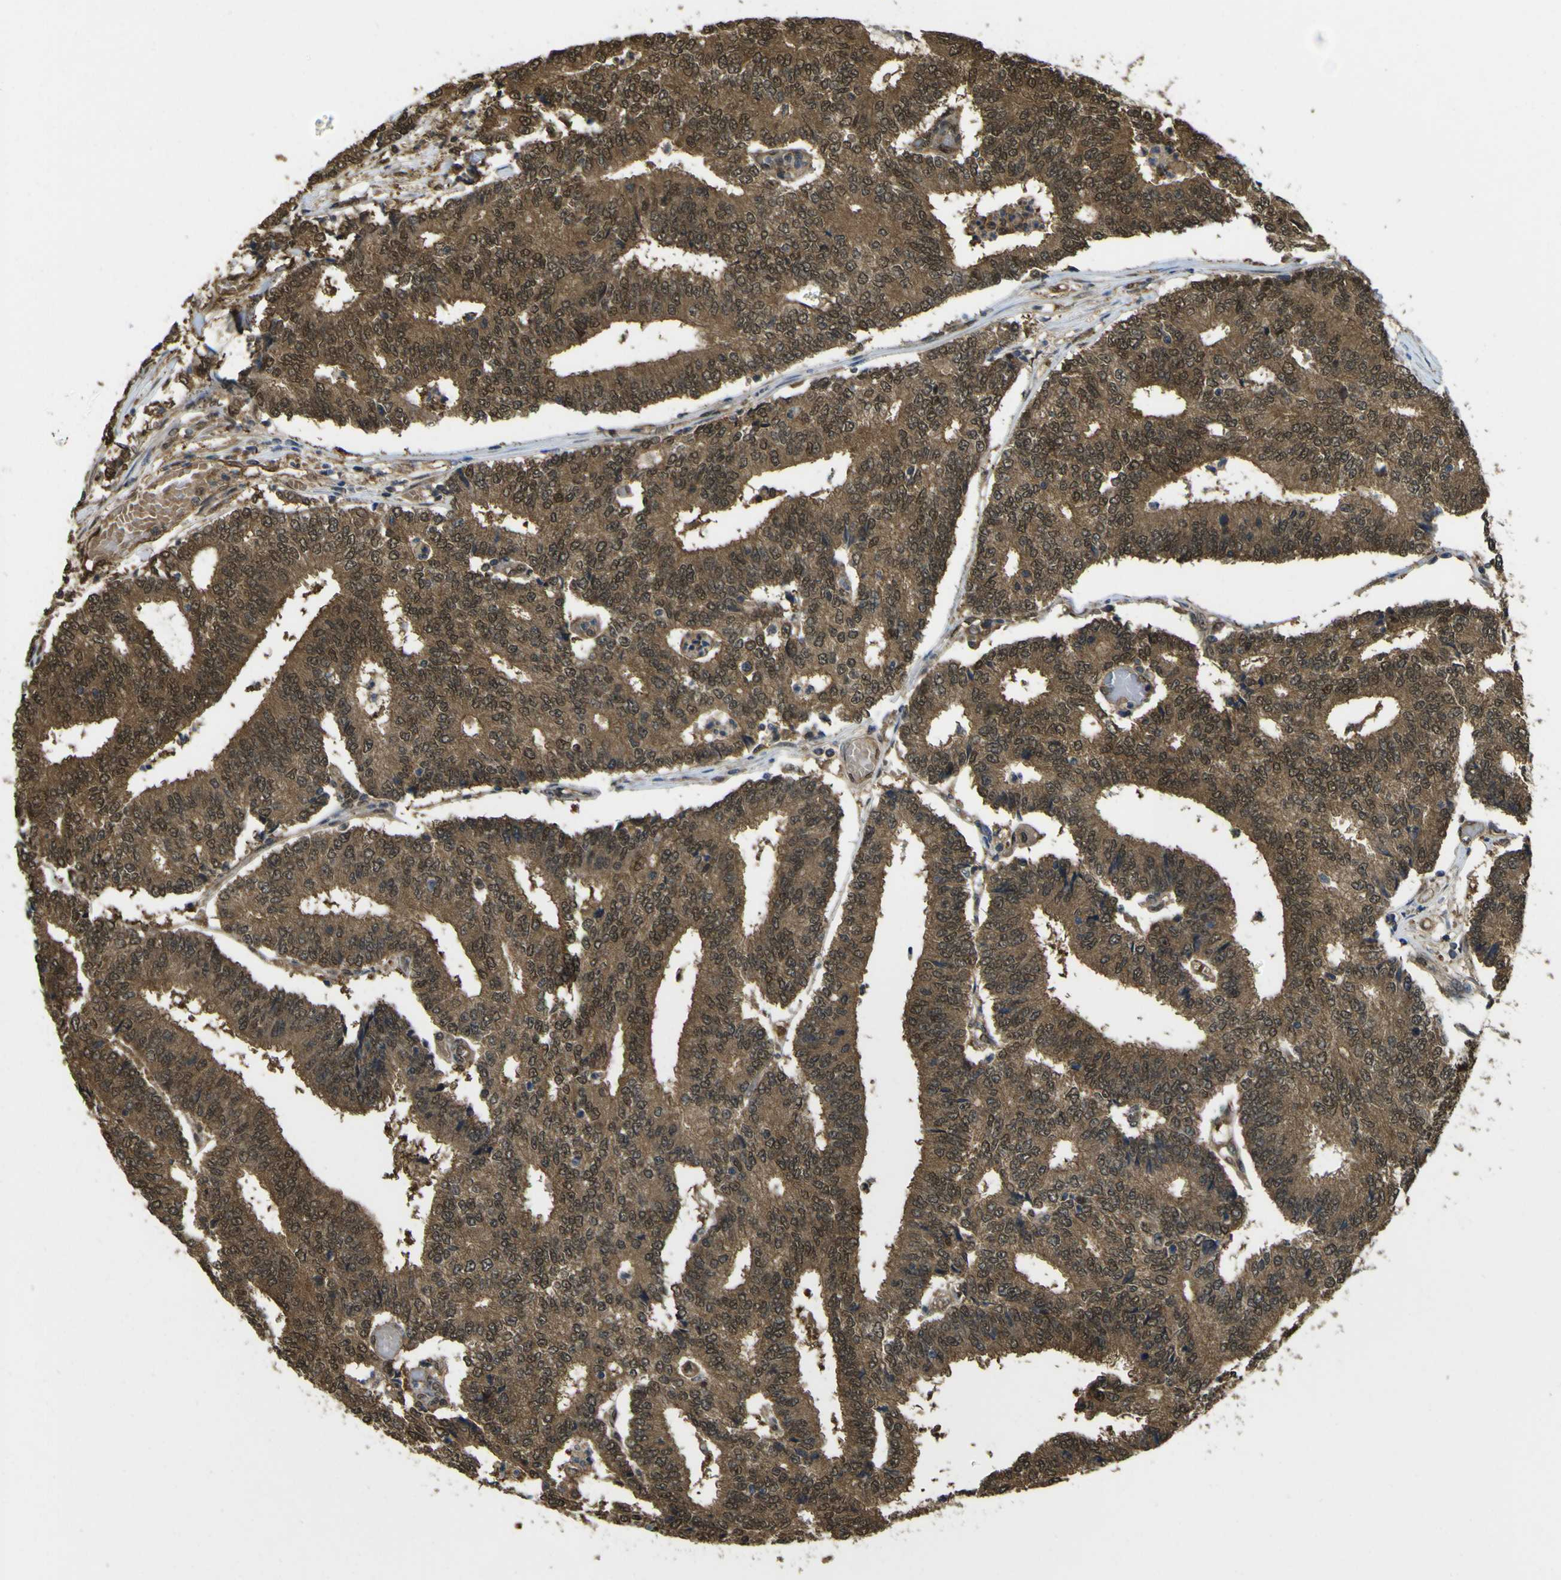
{"staining": {"intensity": "strong", "quantity": ">75%", "location": "cytoplasmic/membranous,nuclear"}, "tissue": "prostate cancer", "cell_type": "Tumor cells", "image_type": "cancer", "snomed": [{"axis": "morphology", "description": "Normal tissue, NOS"}, {"axis": "morphology", "description": "Adenocarcinoma, High grade"}, {"axis": "topography", "description": "Prostate"}, {"axis": "topography", "description": "Seminal veicle"}], "caption": "Tumor cells display high levels of strong cytoplasmic/membranous and nuclear expression in about >75% of cells in human high-grade adenocarcinoma (prostate).", "gene": "YWHAG", "patient": {"sex": "male", "age": 55}}